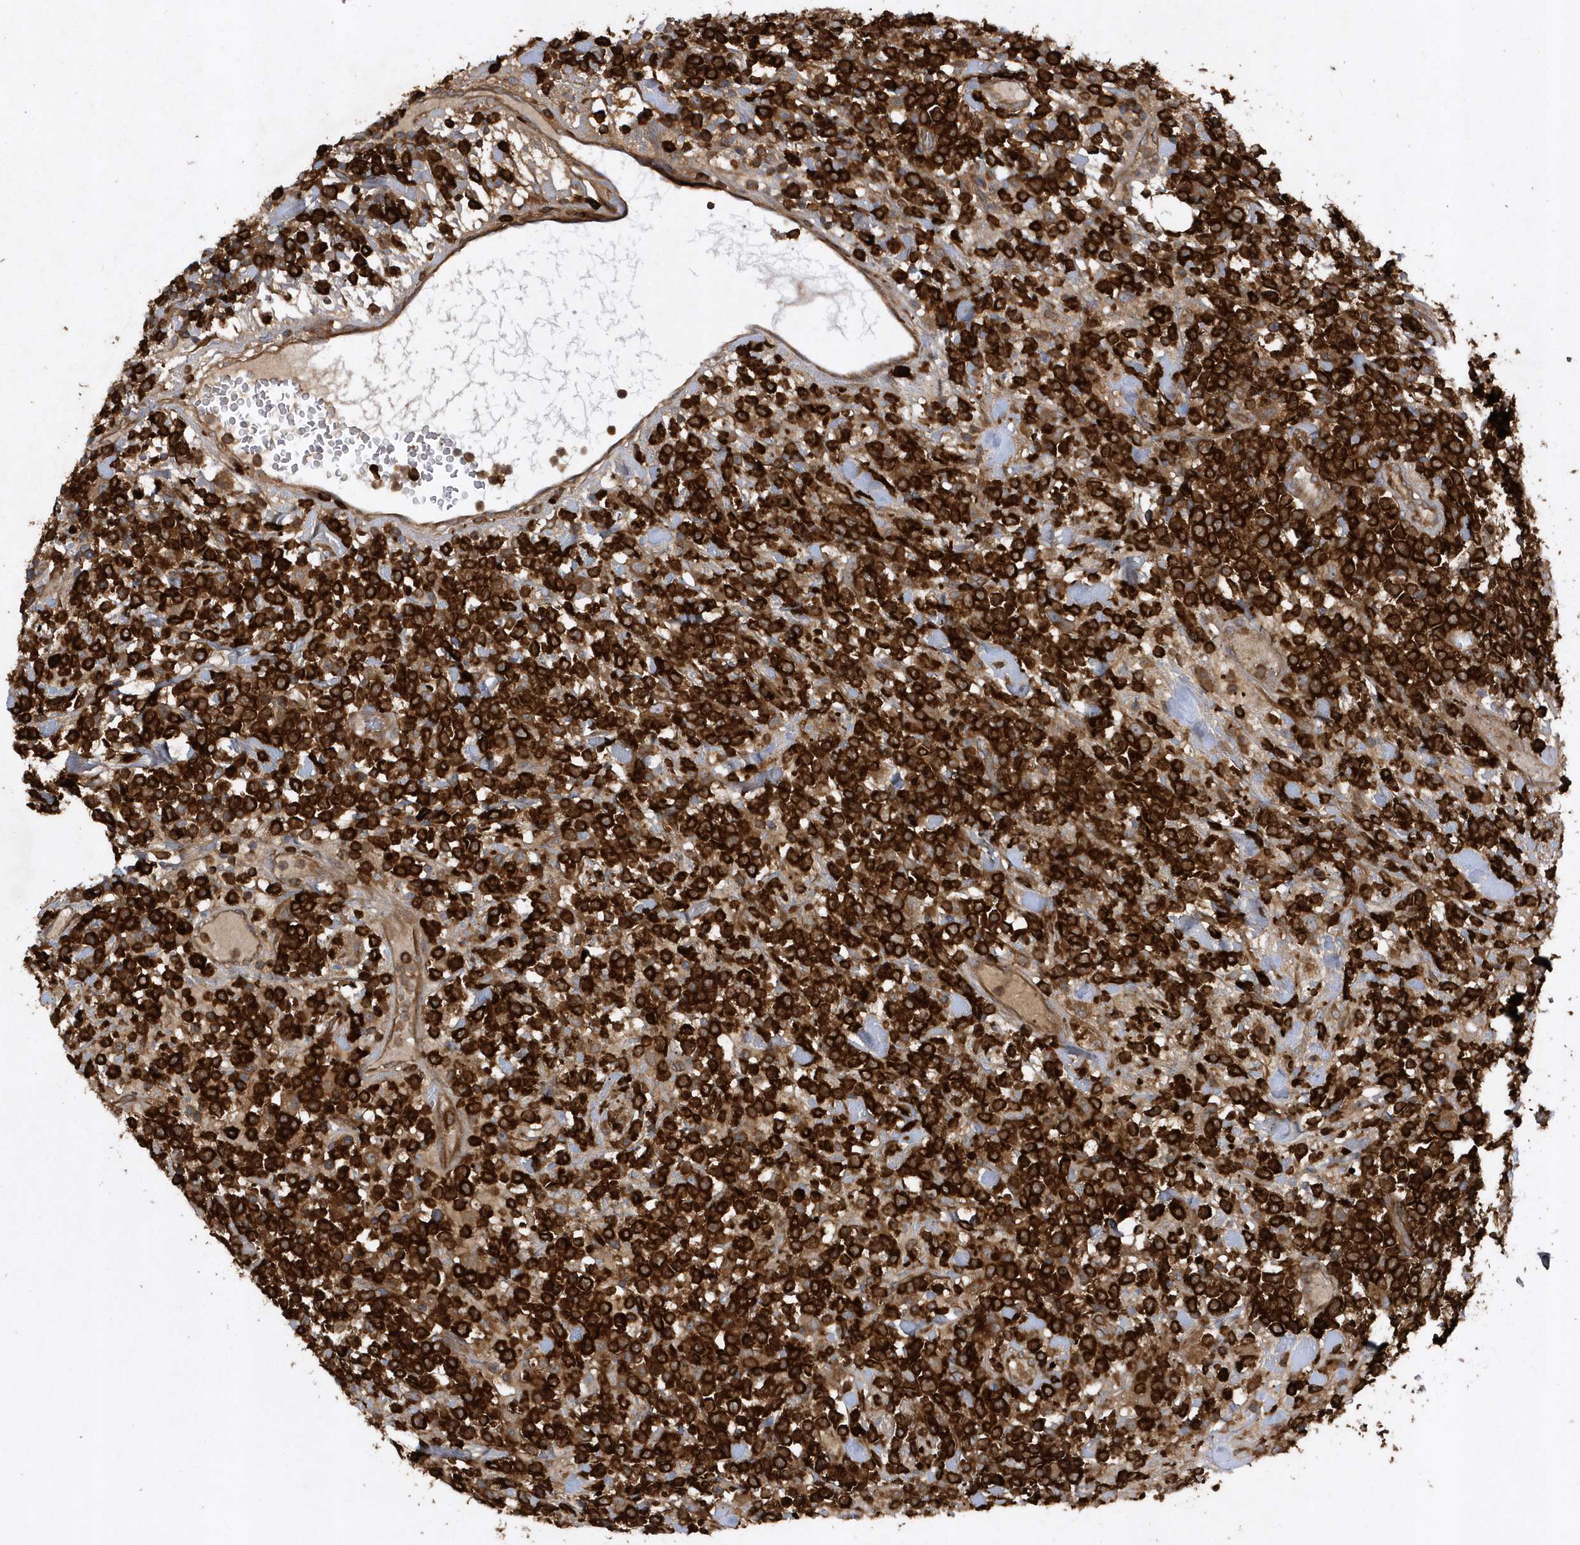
{"staining": {"intensity": "strong", "quantity": ">75%", "location": "cytoplasmic/membranous"}, "tissue": "lymphoma", "cell_type": "Tumor cells", "image_type": "cancer", "snomed": [{"axis": "morphology", "description": "Malignant lymphoma, non-Hodgkin's type, High grade"}, {"axis": "topography", "description": "Colon"}], "caption": "Immunohistochemistry image of neoplastic tissue: lymphoma stained using immunohistochemistry reveals high levels of strong protein expression localized specifically in the cytoplasmic/membranous of tumor cells, appearing as a cytoplasmic/membranous brown color.", "gene": "PAICS", "patient": {"sex": "female", "age": 53}}